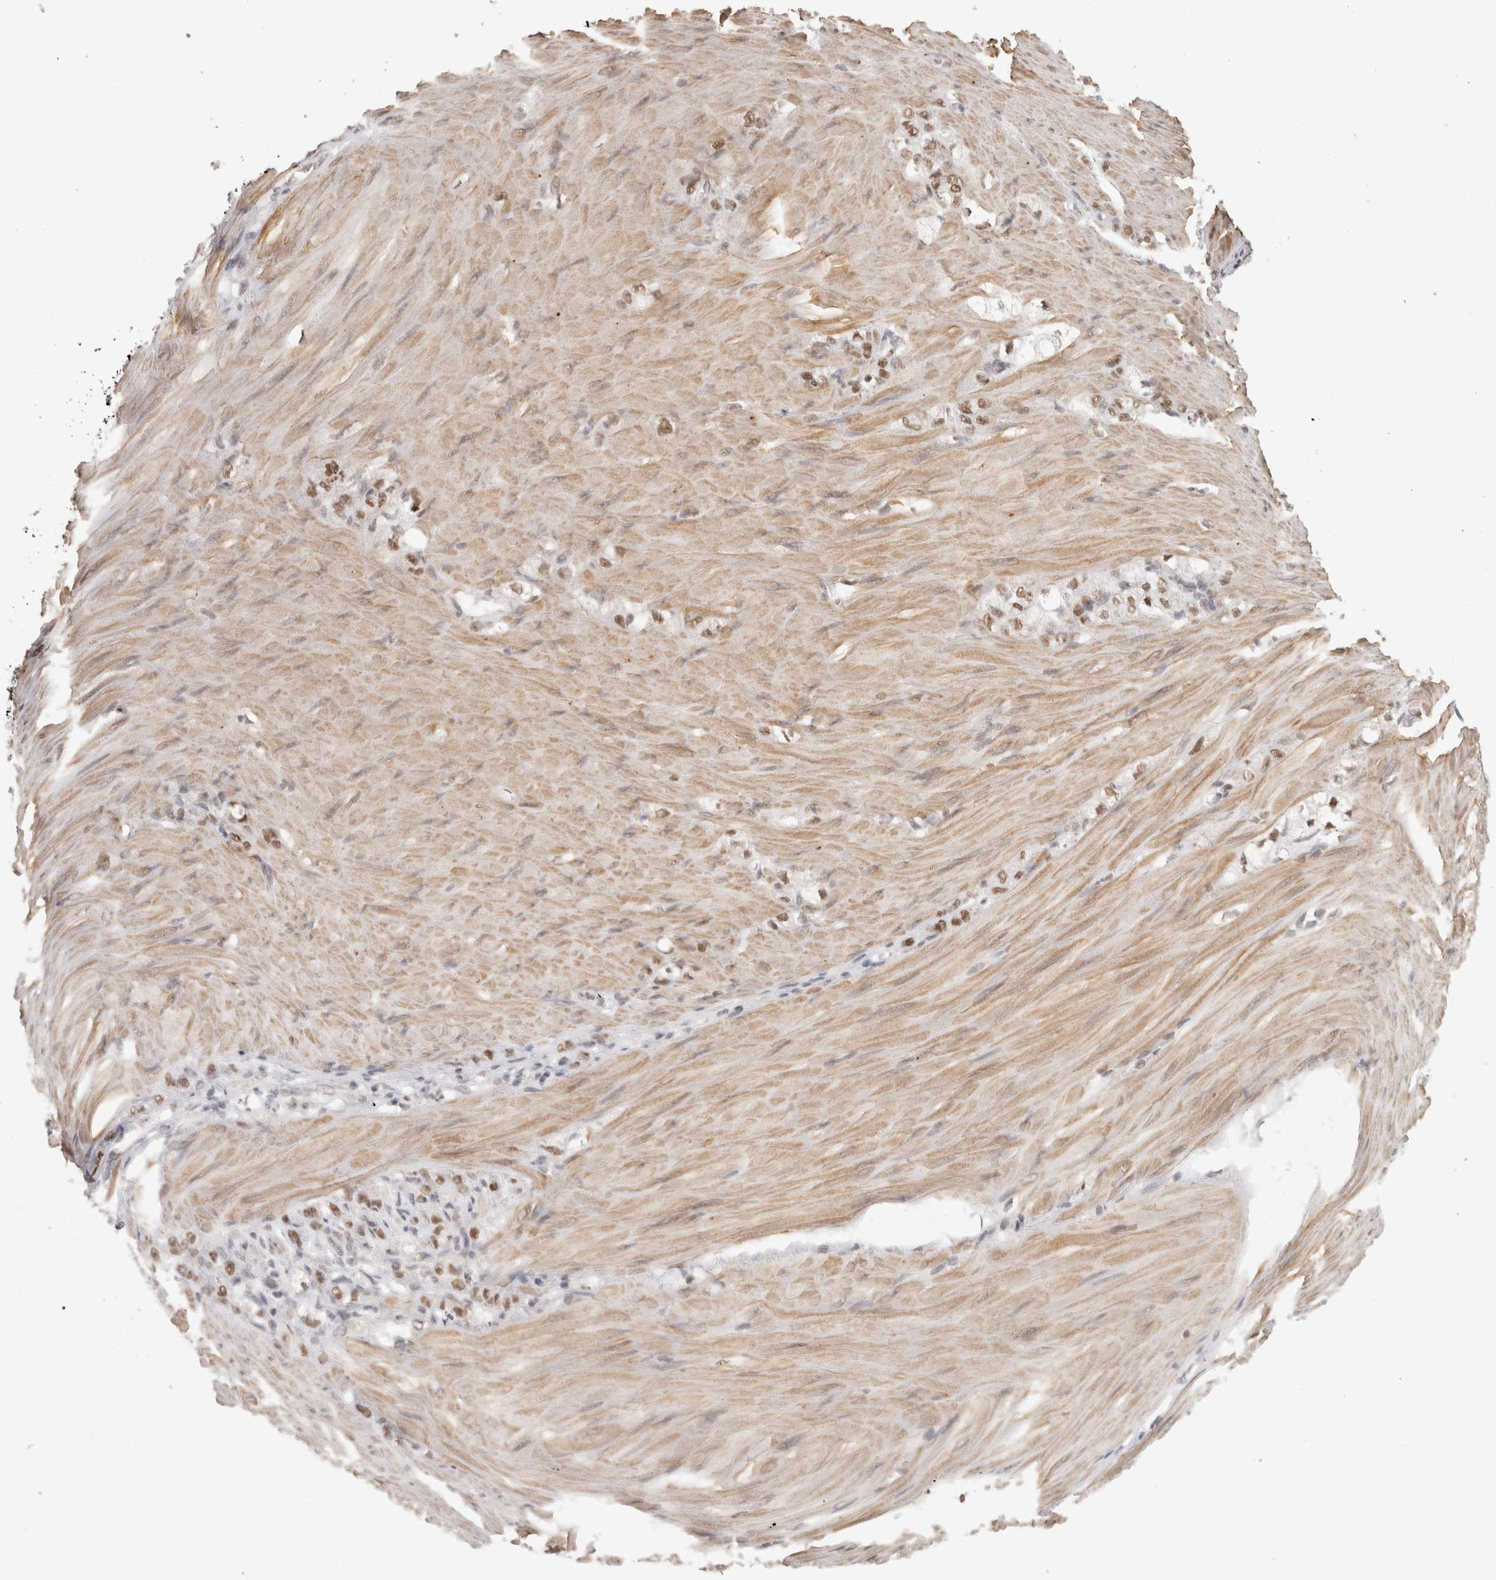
{"staining": {"intensity": "moderate", "quantity": ">75%", "location": "nuclear"}, "tissue": "stomach cancer", "cell_type": "Tumor cells", "image_type": "cancer", "snomed": [{"axis": "morphology", "description": "Normal tissue, NOS"}, {"axis": "morphology", "description": "Adenocarcinoma, NOS"}, {"axis": "topography", "description": "Stomach"}], "caption": "Immunohistochemistry (IHC) staining of stomach adenocarcinoma, which reveals medium levels of moderate nuclear staining in approximately >75% of tumor cells indicating moderate nuclear protein staining. The staining was performed using DAB (brown) for protein detection and nuclei were counterstained in hematoxylin (blue).", "gene": "ZNF830", "patient": {"sex": "male", "age": 82}}